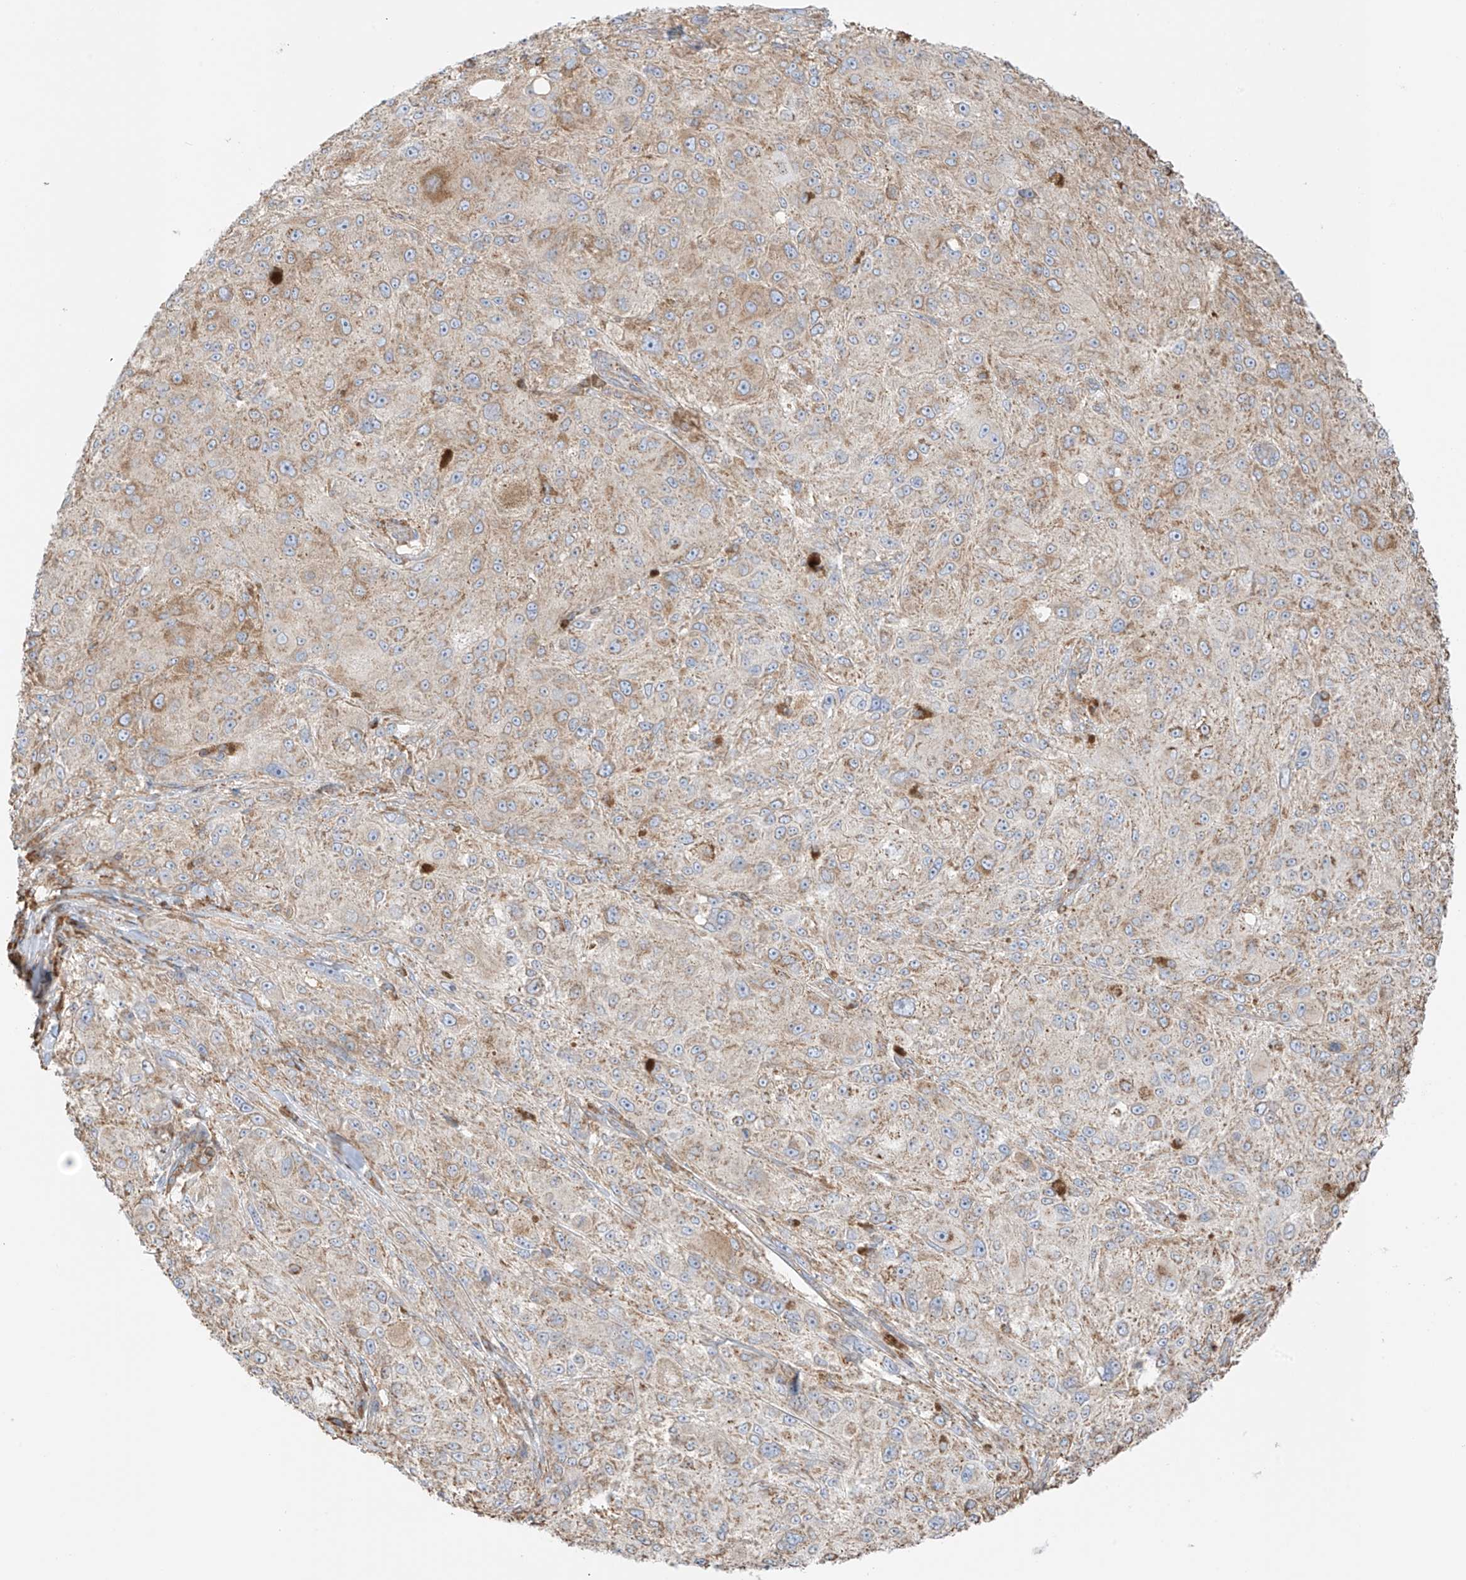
{"staining": {"intensity": "moderate", "quantity": ">75%", "location": "cytoplasmic/membranous"}, "tissue": "melanoma", "cell_type": "Tumor cells", "image_type": "cancer", "snomed": [{"axis": "morphology", "description": "Necrosis, NOS"}, {"axis": "morphology", "description": "Malignant melanoma, NOS"}, {"axis": "topography", "description": "Skin"}], "caption": "A brown stain shows moderate cytoplasmic/membranous staining of a protein in human melanoma tumor cells.", "gene": "XKR3", "patient": {"sex": "female", "age": 87}}